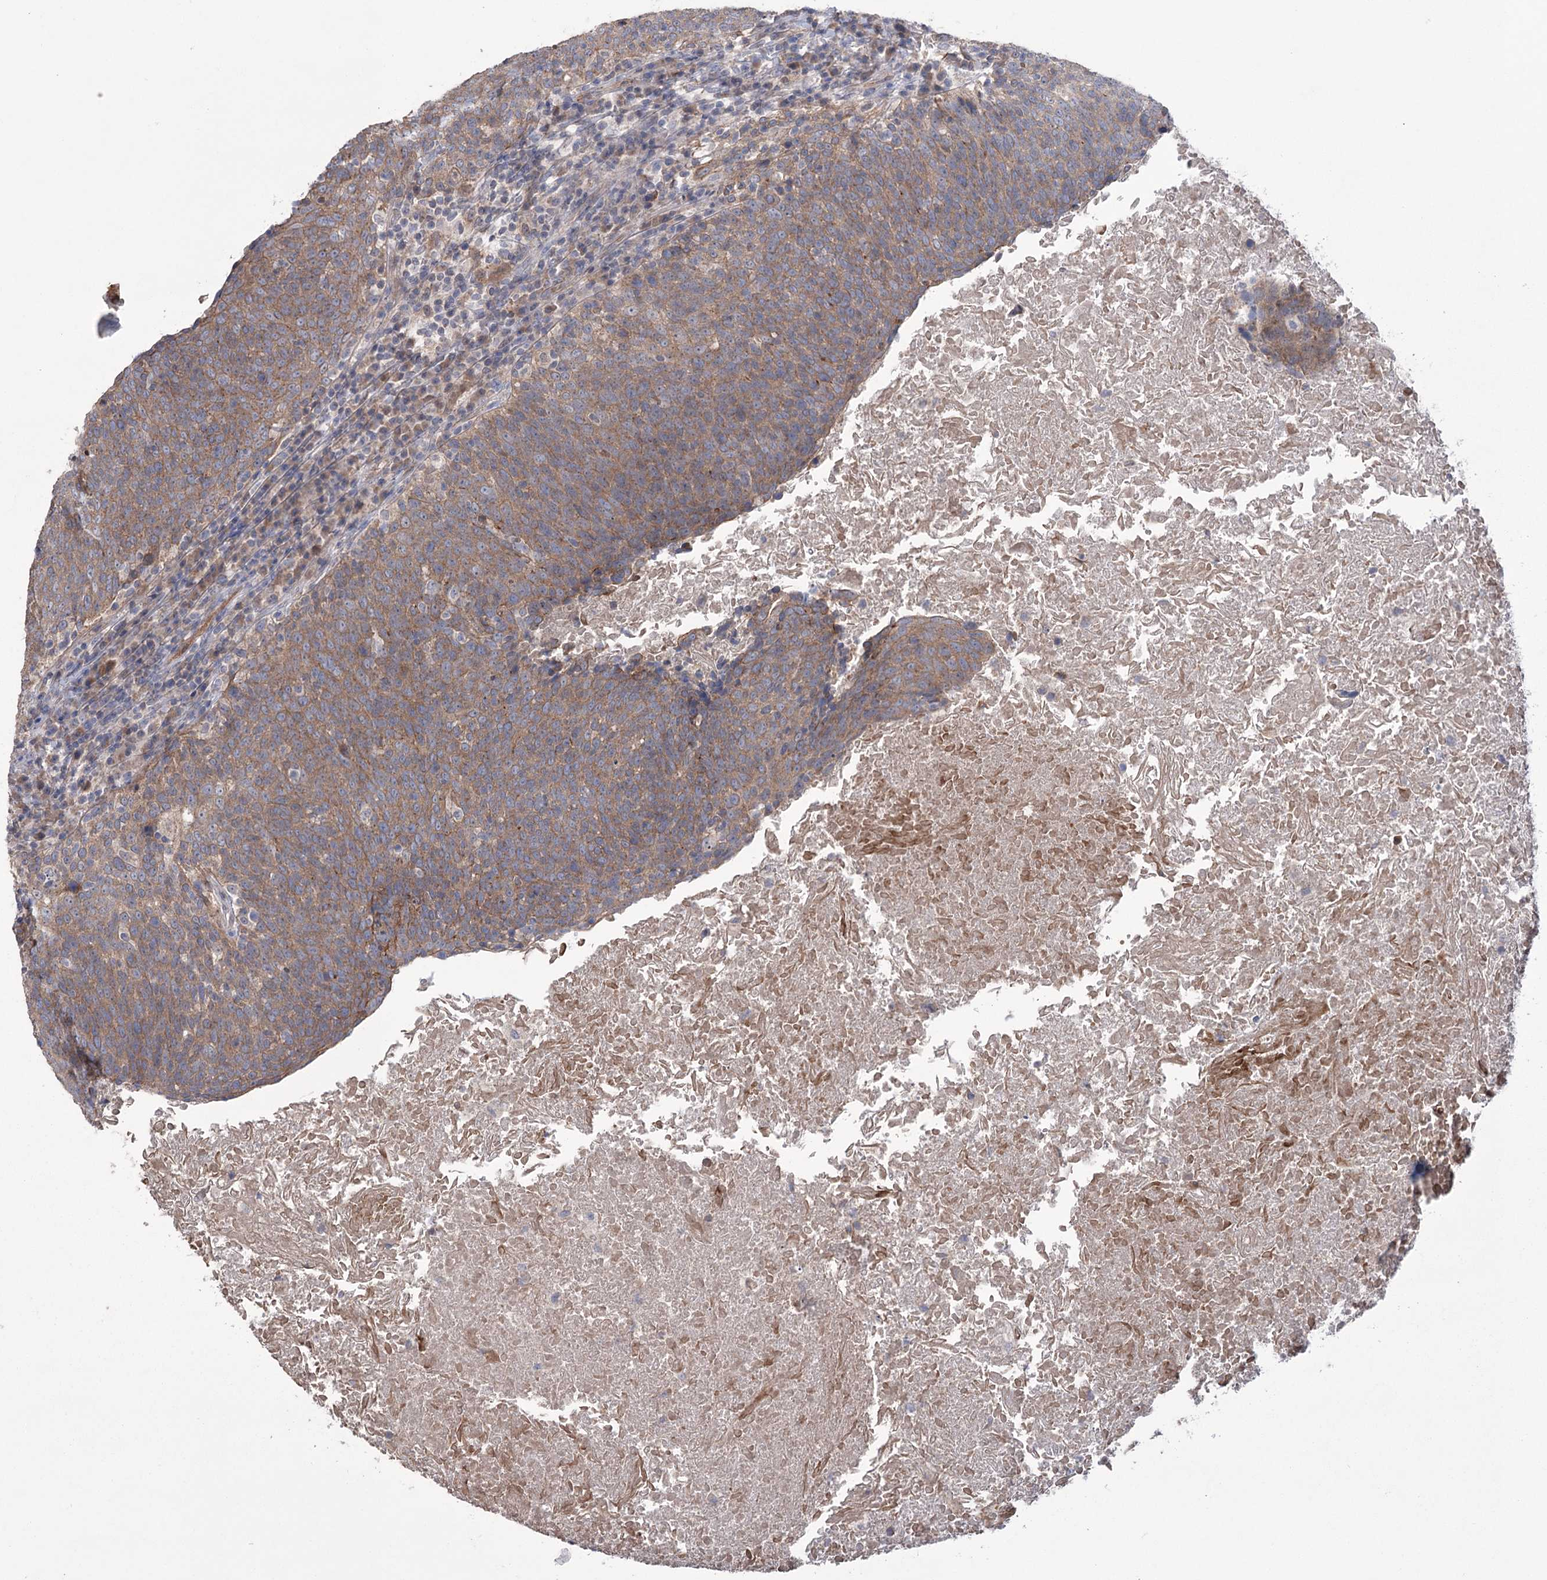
{"staining": {"intensity": "moderate", "quantity": ">75%", "location": "cytoplasmic/membranous"}, "tissue": "head and neck cancer", "cell_type": "Tumor cells", "image_type": "cancer", "snomed": [{"axis": "morphology", "description": "Squamous cell carcinoma, NOS"}, {"axis": "morphology", "description": "Squamous cell carcinoma, metastatic, NOS"}, {"axis": "topography", "description": "Lymph node"}, {"axis": "topography", "description": "Head-Neck"}], "caption": "Immunohistochemistry of squamous cell carcinoma (head and neck) displays medium levels of moderate cytoplasmic/membranous positivity in approximately >75% of tumor cells.", "gene": "TRIM71", "patient": {"sex": "male", "age": 62}}